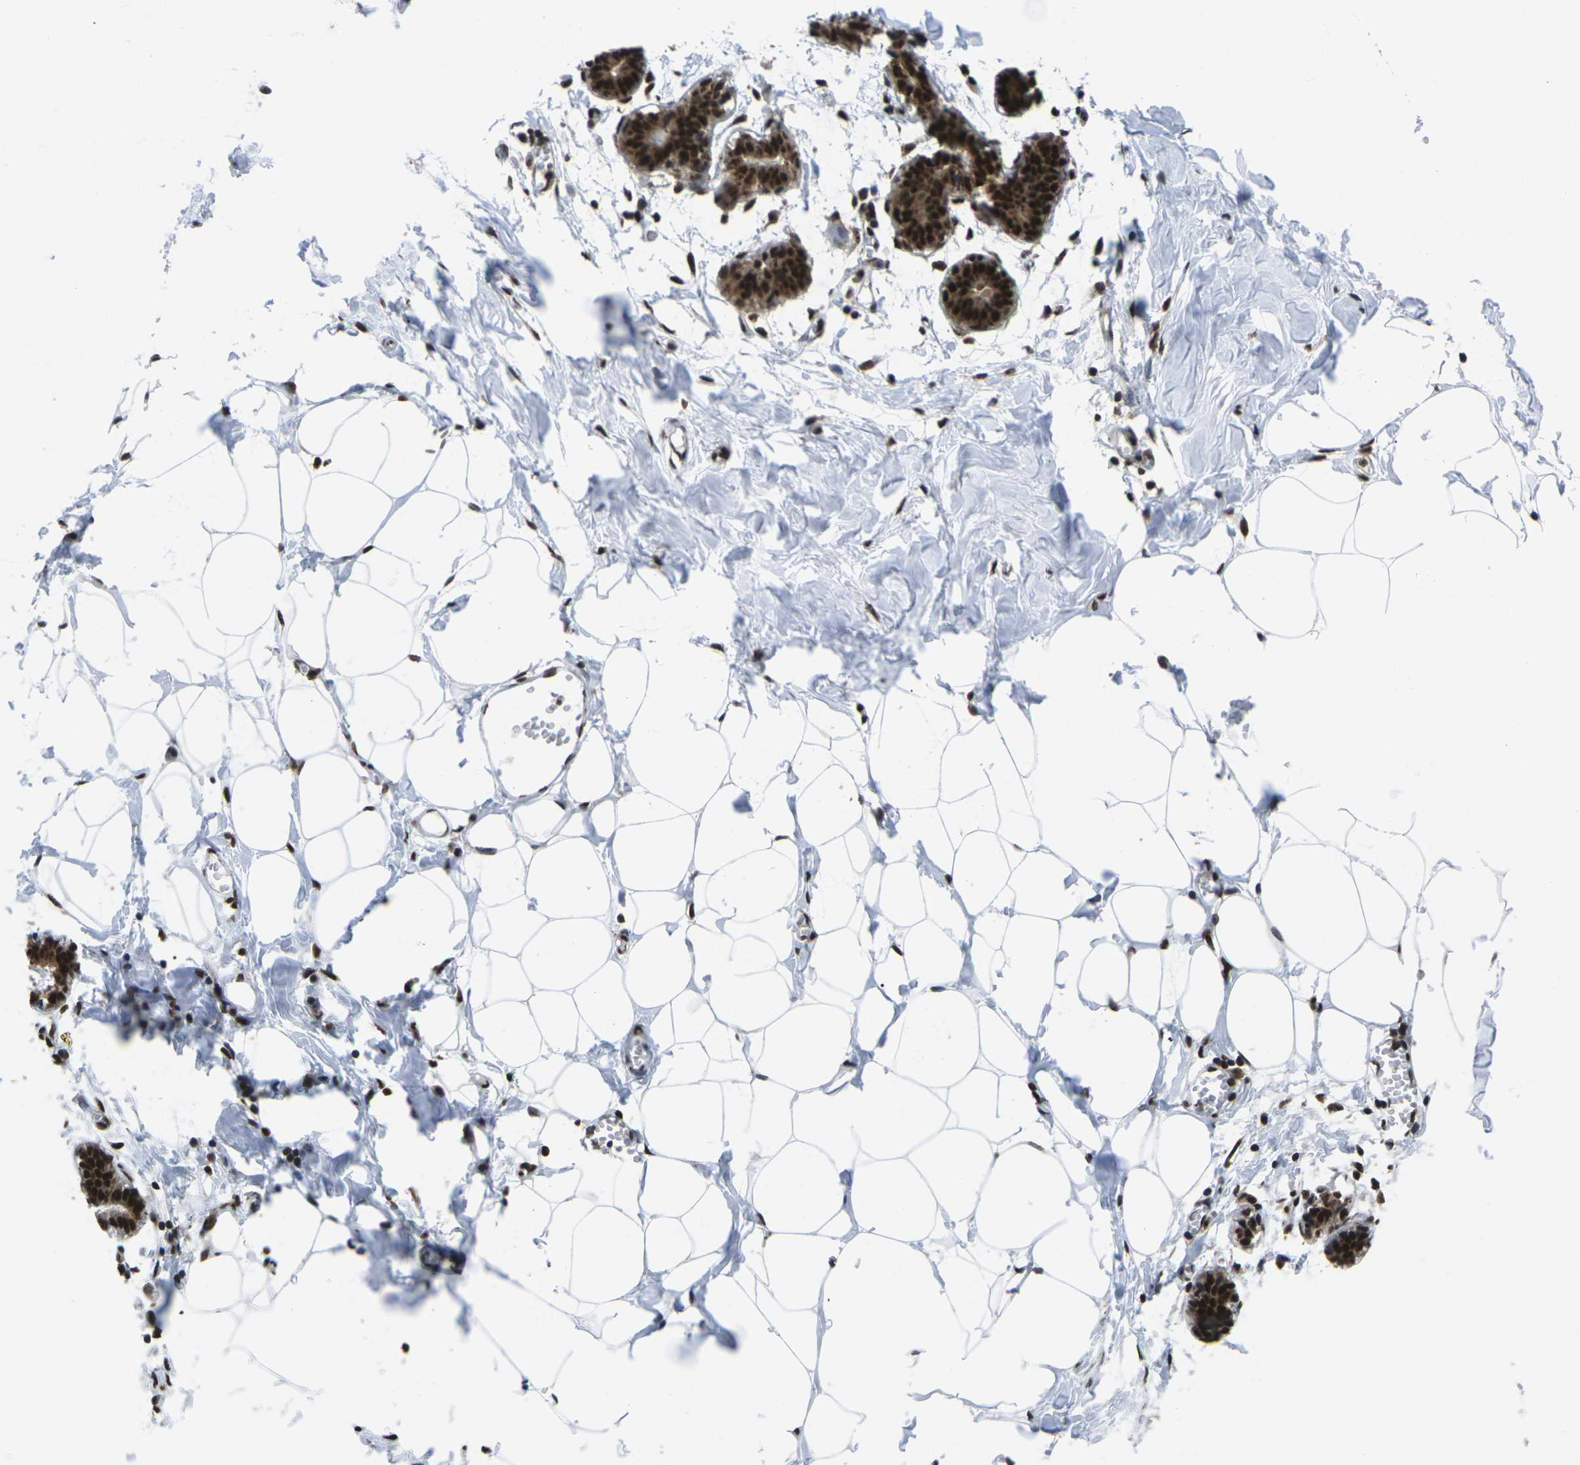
{"staining": {"intensity": "strong", "quantity": ">75%", "location": "nuclear"}, "tissue": "breast", "cell_type": "Adipocytes", "image_type": "normal", "snomed": [{"axis": "morphology", "description": "Normal tissue, NOS"}, {"axis": "topography", "description": "Breast"}], "caption": "An immunohistochemistry image of benign tissue is shown. Protein staining in brown highlights strong nuclear positivity in breast within adipocytes.", "gene": "MAGOH", "patient": {"sex": "female", "age": 27}}